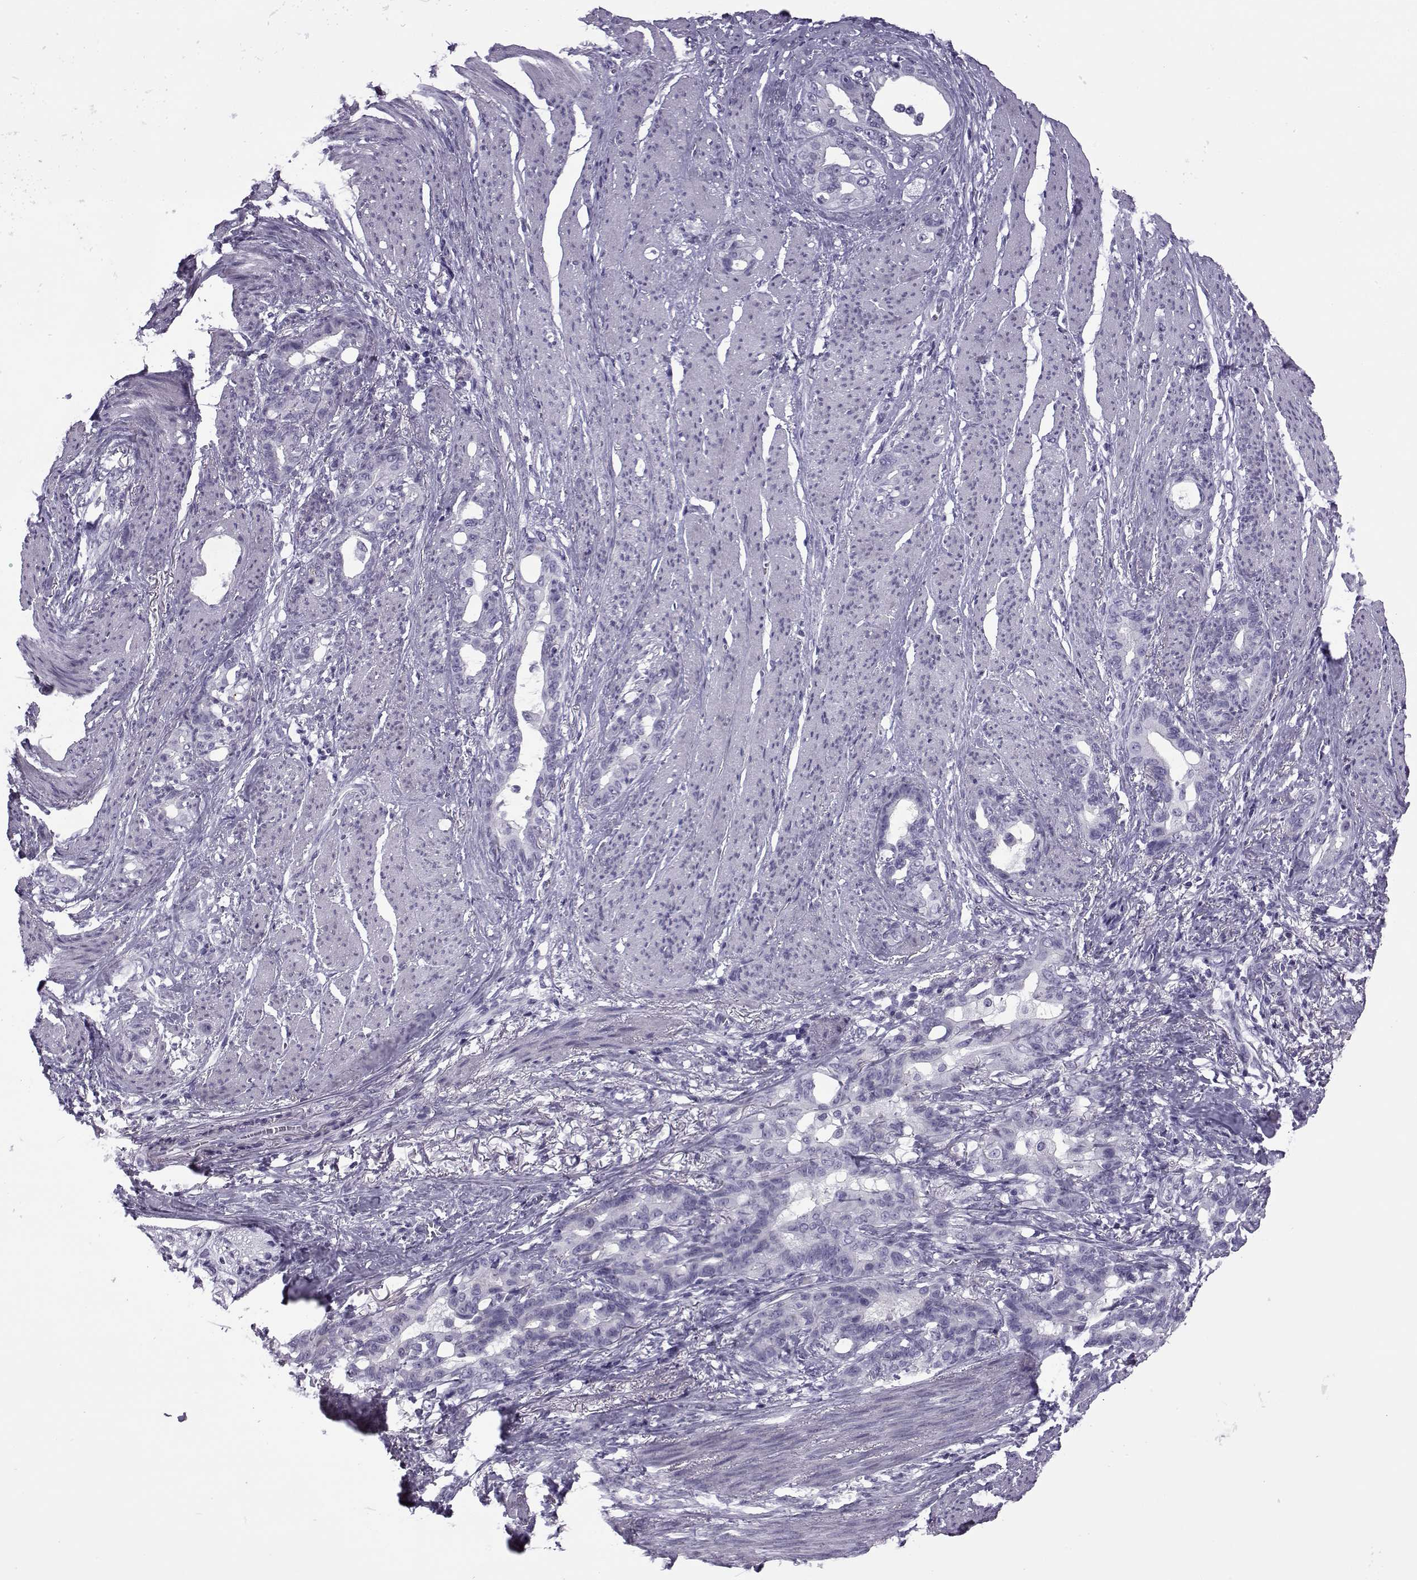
{"staining": {"intensity": "negative", "quantity": "none", "location": "none"}, "tissue": "stomach cancer", "cell_type": "Tumor cells", "image_type": "cancer", "snomed": [{"axis": "morphology", "description": "Normal tissue, NOS"}, {"axis": "morphology", "description": "Adenocarcinoma, NOS"}, {"axis": "topography", "description": "Esophagus"}, {"axis": "topography", "description": "Stomach, upper"}], "caption": "Tumor cells show no significant protein expression in stomach cancer. (Brightfield microscopy of DAB (3,3'-diaminobenzidine) immunohistochemistry (IHC) at high magnification).", "gene": "OIP5", "patient": {"sex": "male", "age": 62}}